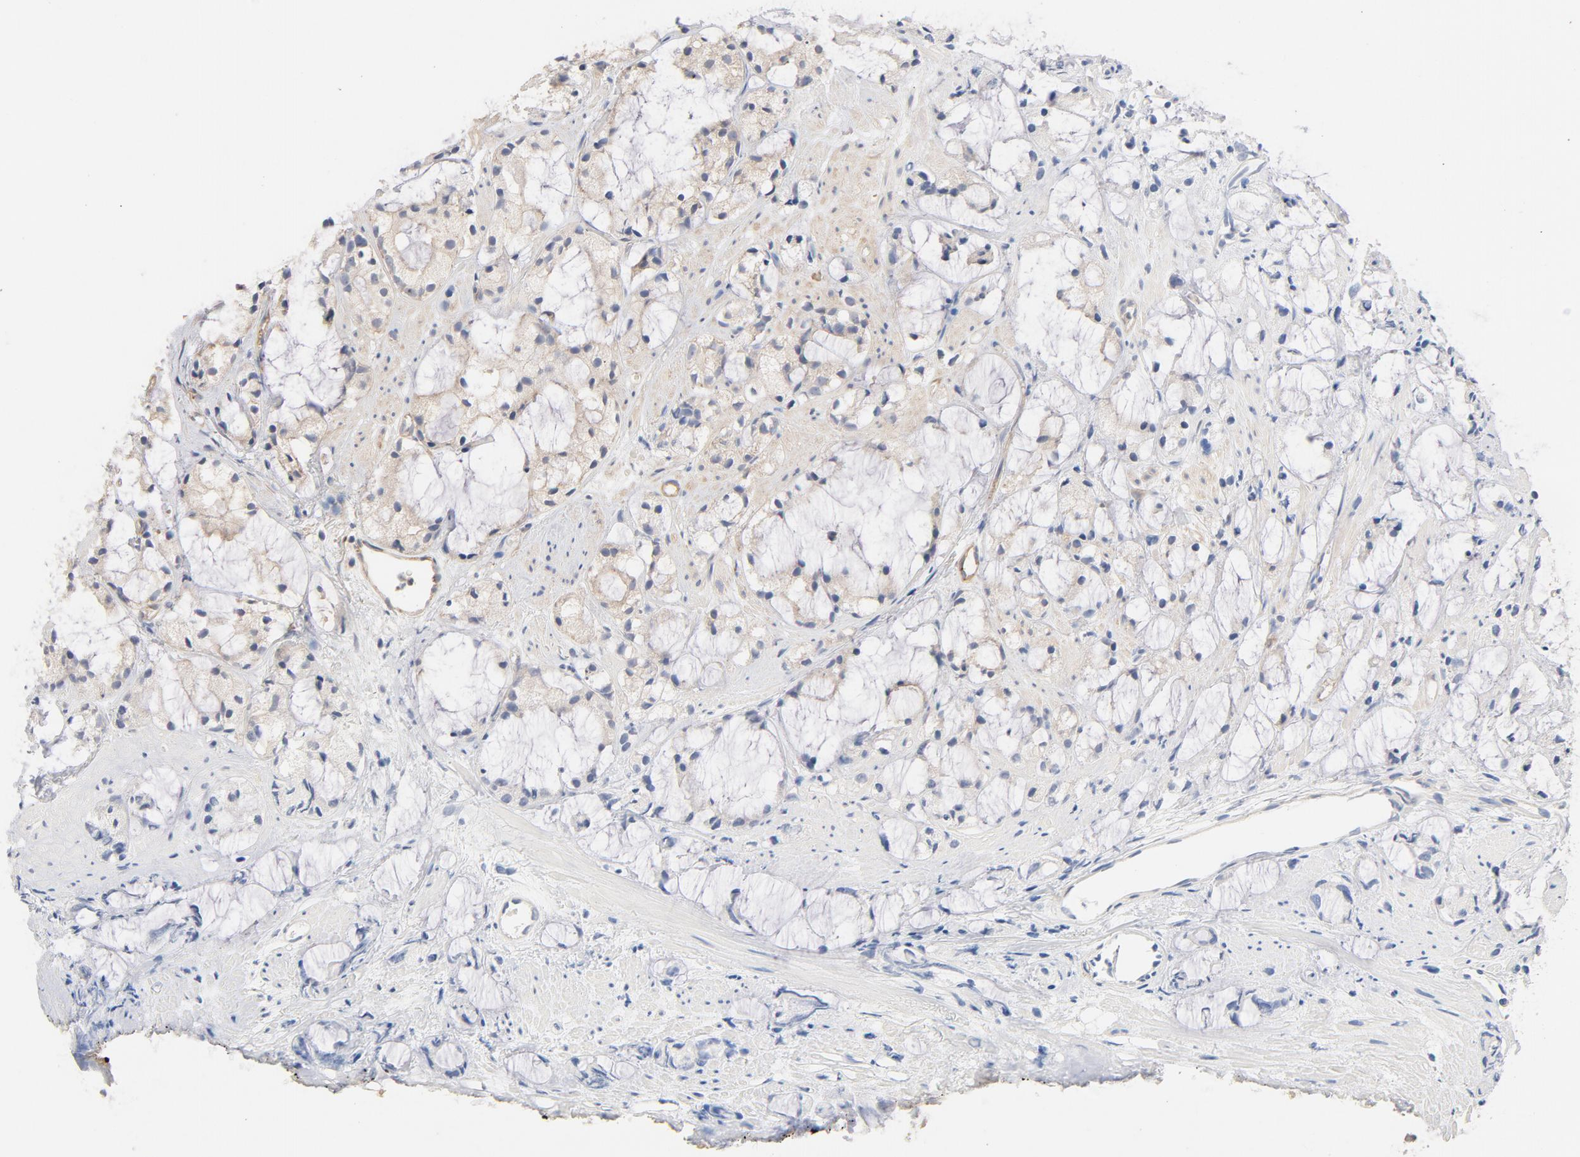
{"staining": {"intensity": "weak", "quantity": ">75%", "location": "cytoplasmic/membranous"}, "tissue": "prostate cancer", "cell_type": "Tumor cells", "image_type": "cancer", "snomed": [{"axis": "morphology", "description": "Adenocarcinoma, High grade"}, {"axis": "topography", "description": "Prostate"}], "caption": "Tumor cells reveal weak cytoplasmic/membranous positivity in approximately >75% of cells in prostate cancer (high-grade adenocarcinoma).", "gene": "STRN3", "patient": {"sex": "male", "age": 85}}